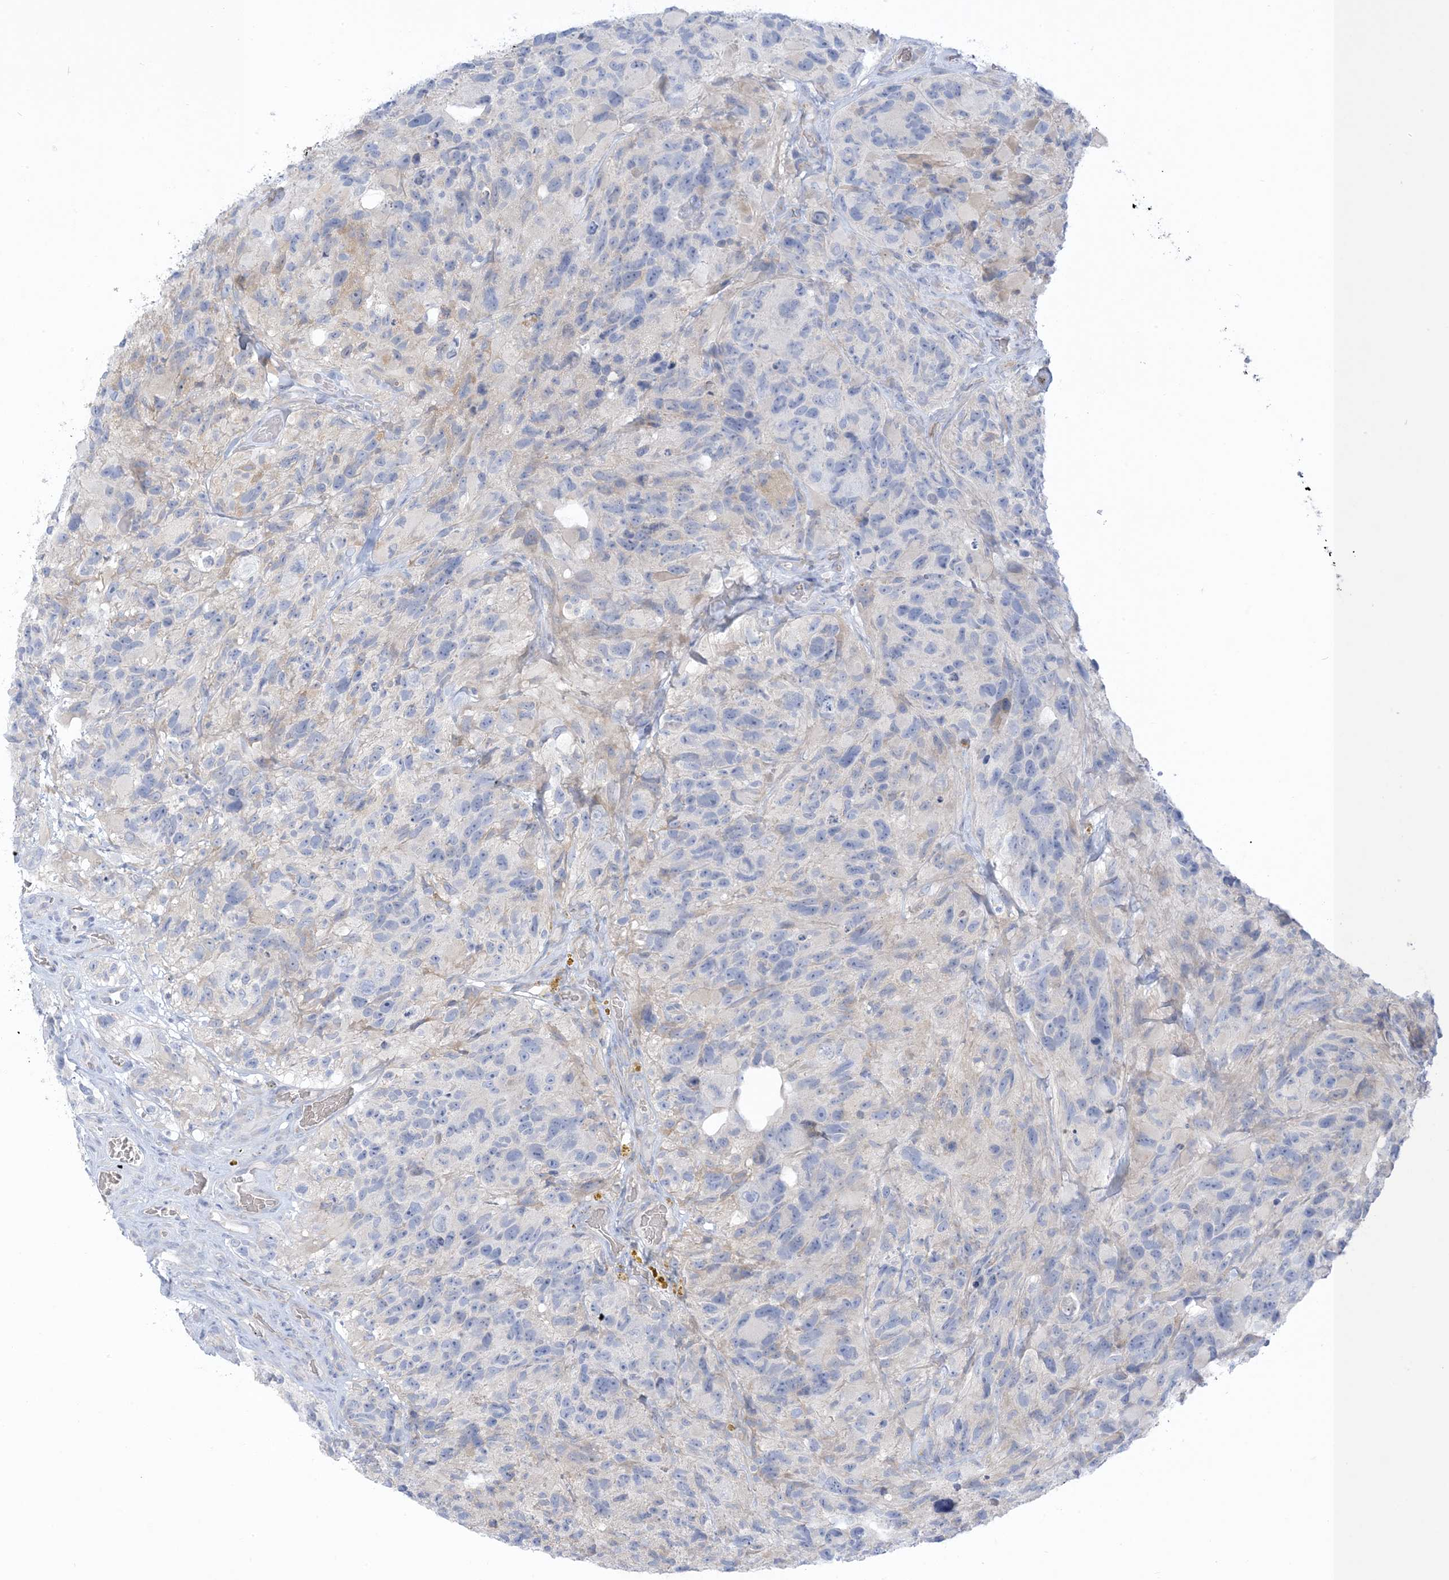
{"staining": {"intensity": "negative", "quantity": "none", "location": "none"}, "tissue": "glioma", "cell_type": "Tumor cells", "image_type": "cancer", "snomed": [{"axis": "morphology", "description": "Glioma, malignant, High grade"}, {"axis": "topography", "description": "Brain"}], "caption": "Immunohistochemistry of malignant glioma (high-grade) displays no expression in tumor cells. (Brightfield microscopy of DAB (3,3'-diaminobenzidine) immunohistochemistry at high magnification).", "gene": "XIRP2", "patient": {"sex": "male", "age": 69}}